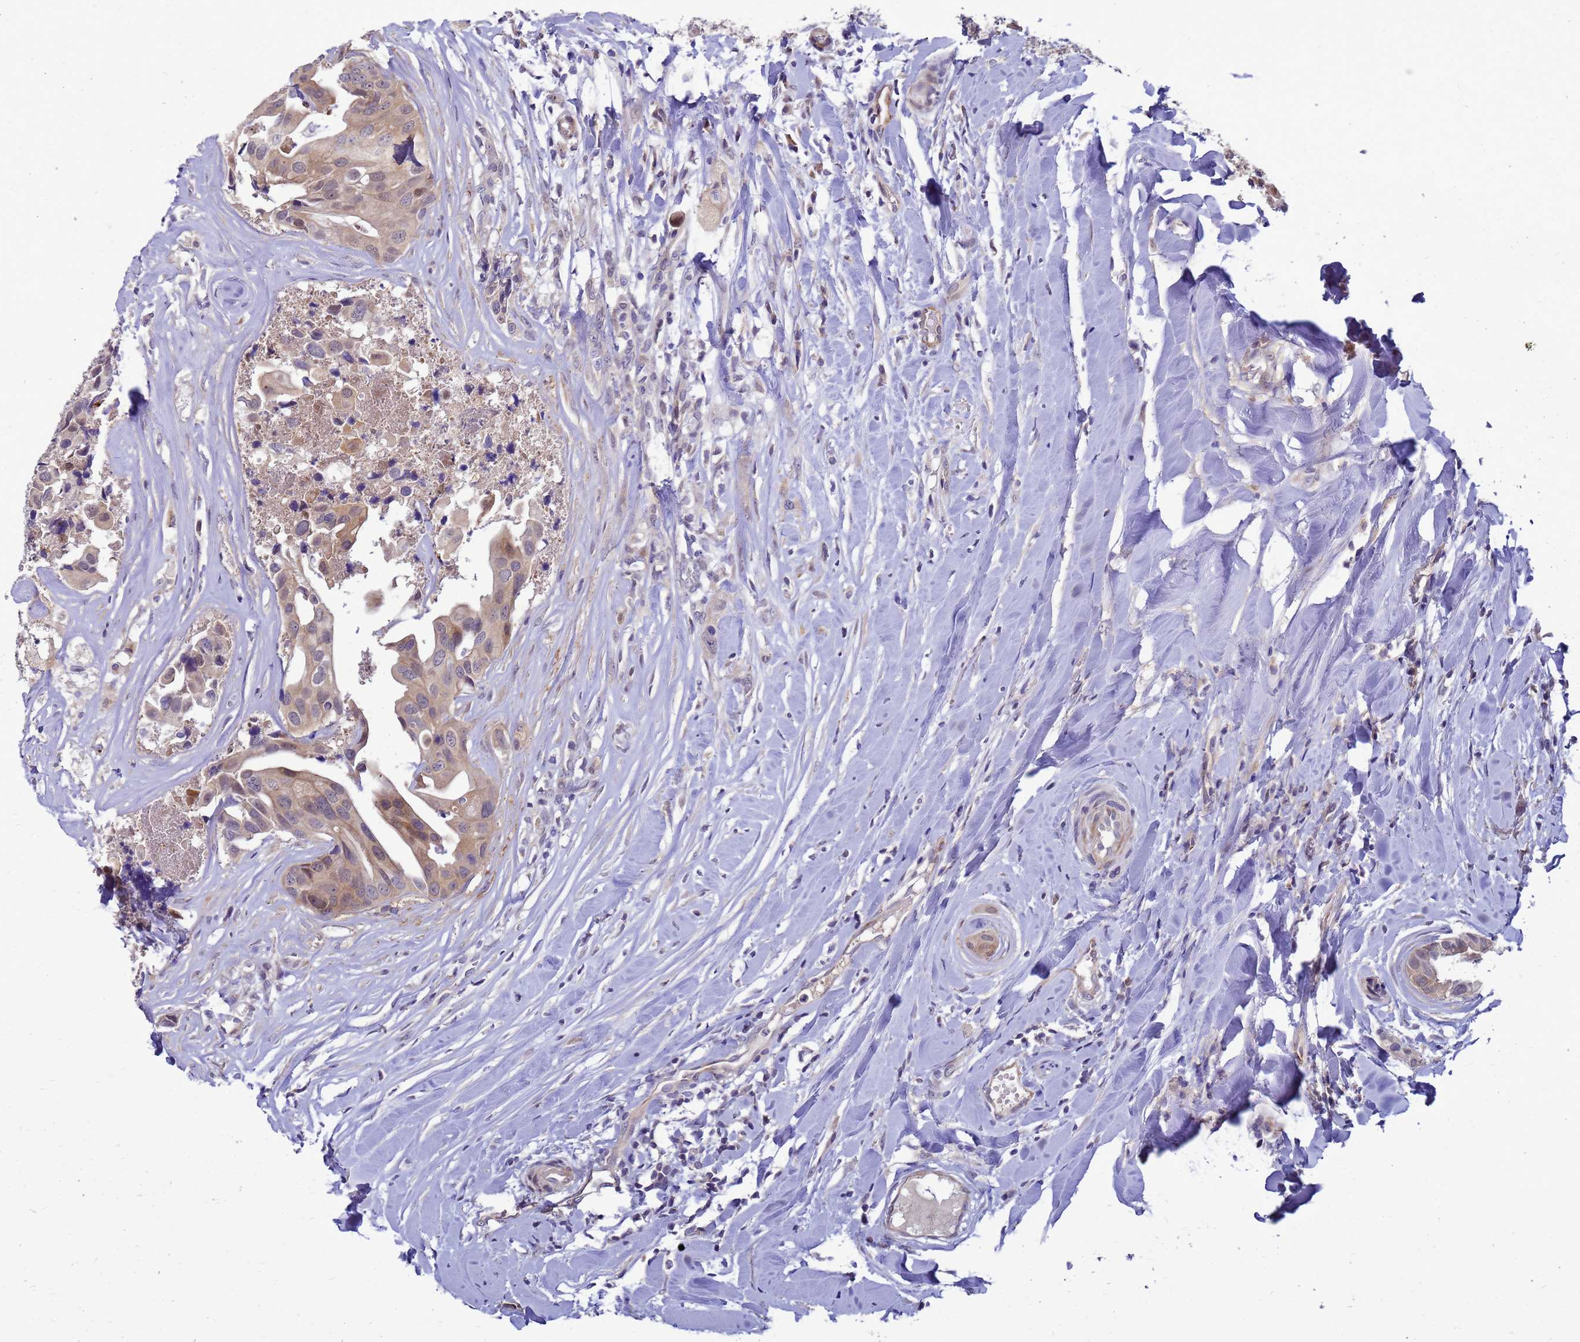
{"staining": {"intensity": "moderate", "quantity": ">75%", "location": "cytoplasmic/membranous"}, "tissue": "head and neck cancer", "cell_type": "Tumor cells", "image_type": "cancer", "snomed": [{"axis": "morphology", "description": "Adenocarcinoma, NOS"}, {"axis": "morphology", "description": "Adenocarcinoma, metastatic, NOS"}, {"axis": "topography", "description": "Head-Neck"}], "caption": "Protein staining of head and neck cancer tissue exhibits moderate cytoplasmic/membranous expression in approximately >75% of tumor cells.", "gene": "ENOPH1", "patient": {"sex": "male", "age": 75}}